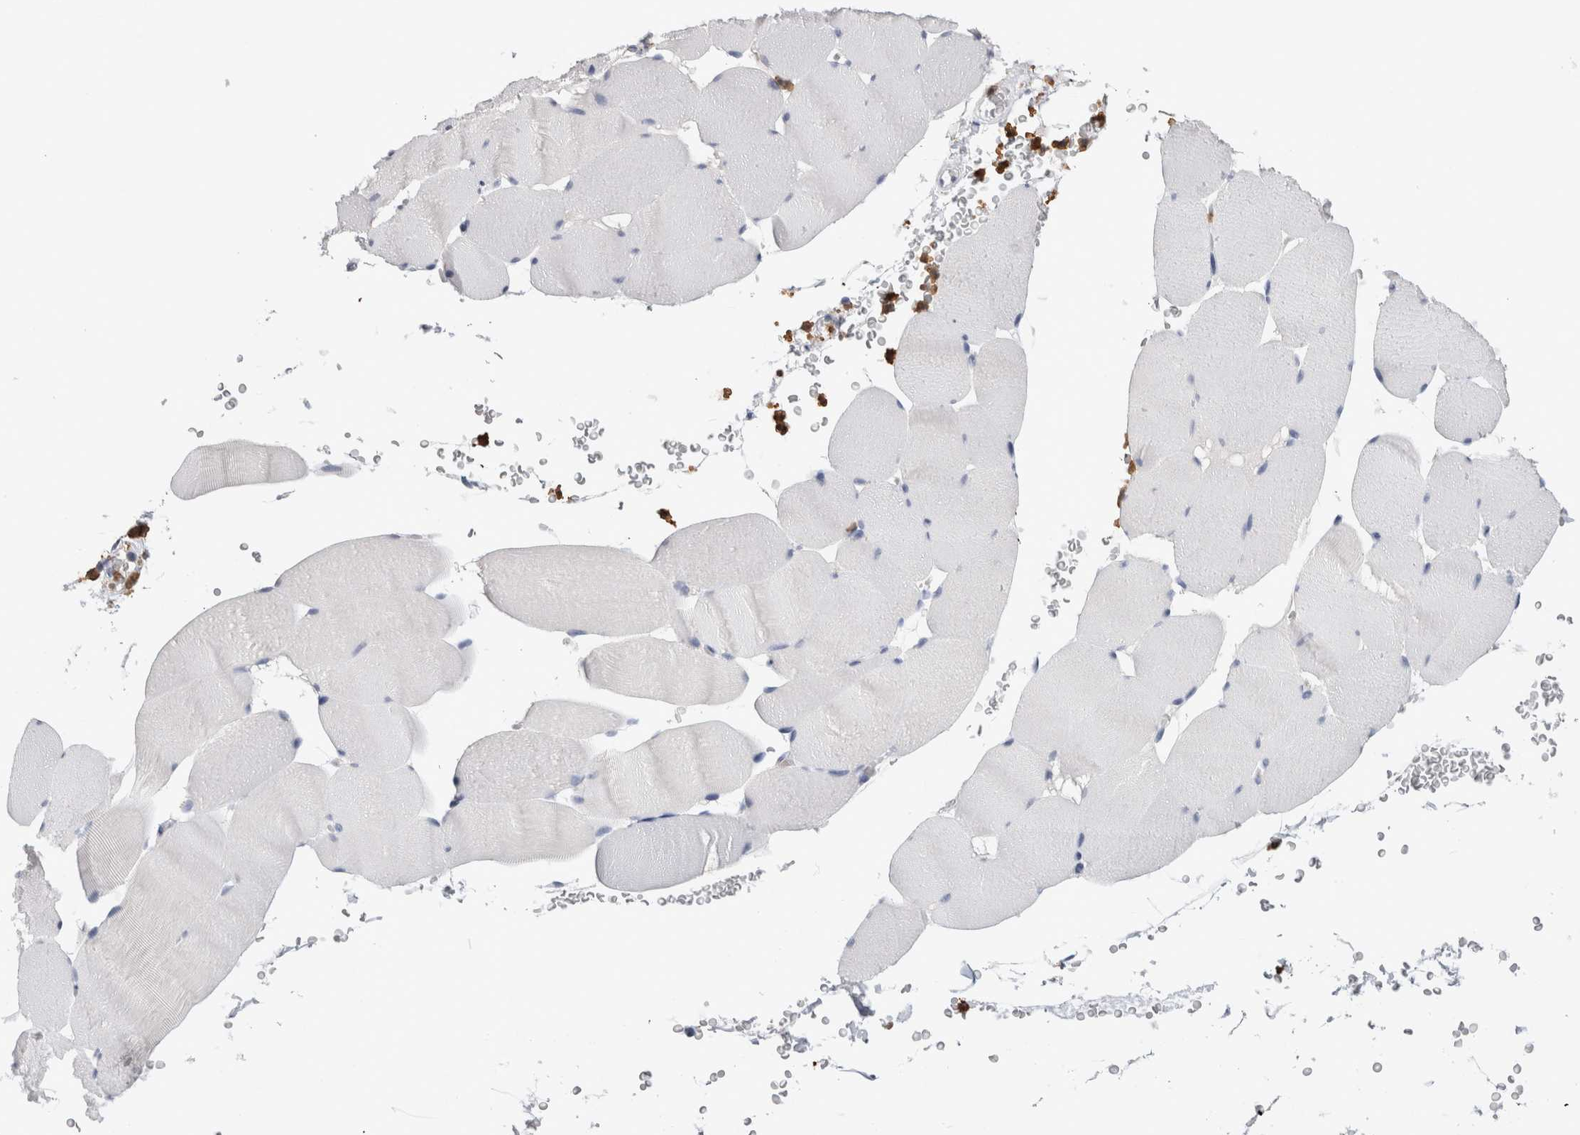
{"staining": {"intensity": "negative", "quantity": "none", "location": "none"}, "tissue": "skeletal muscle", "cell_type": "Myocytes", "image_type": "normal", "snomed": [{"axis": "morphology", "description": "Normal tissue, NOS"}, {"axis": "topography", "description": "Skeletal muscle"}], "caption": "The micrograph displays no staining of myocytes in unremarkable skeletal muscle. (DAB immunohistochemistry (IHC), high magnification).", "gene": "S100A12", "patient": {"sex": "male", "age": 62}}